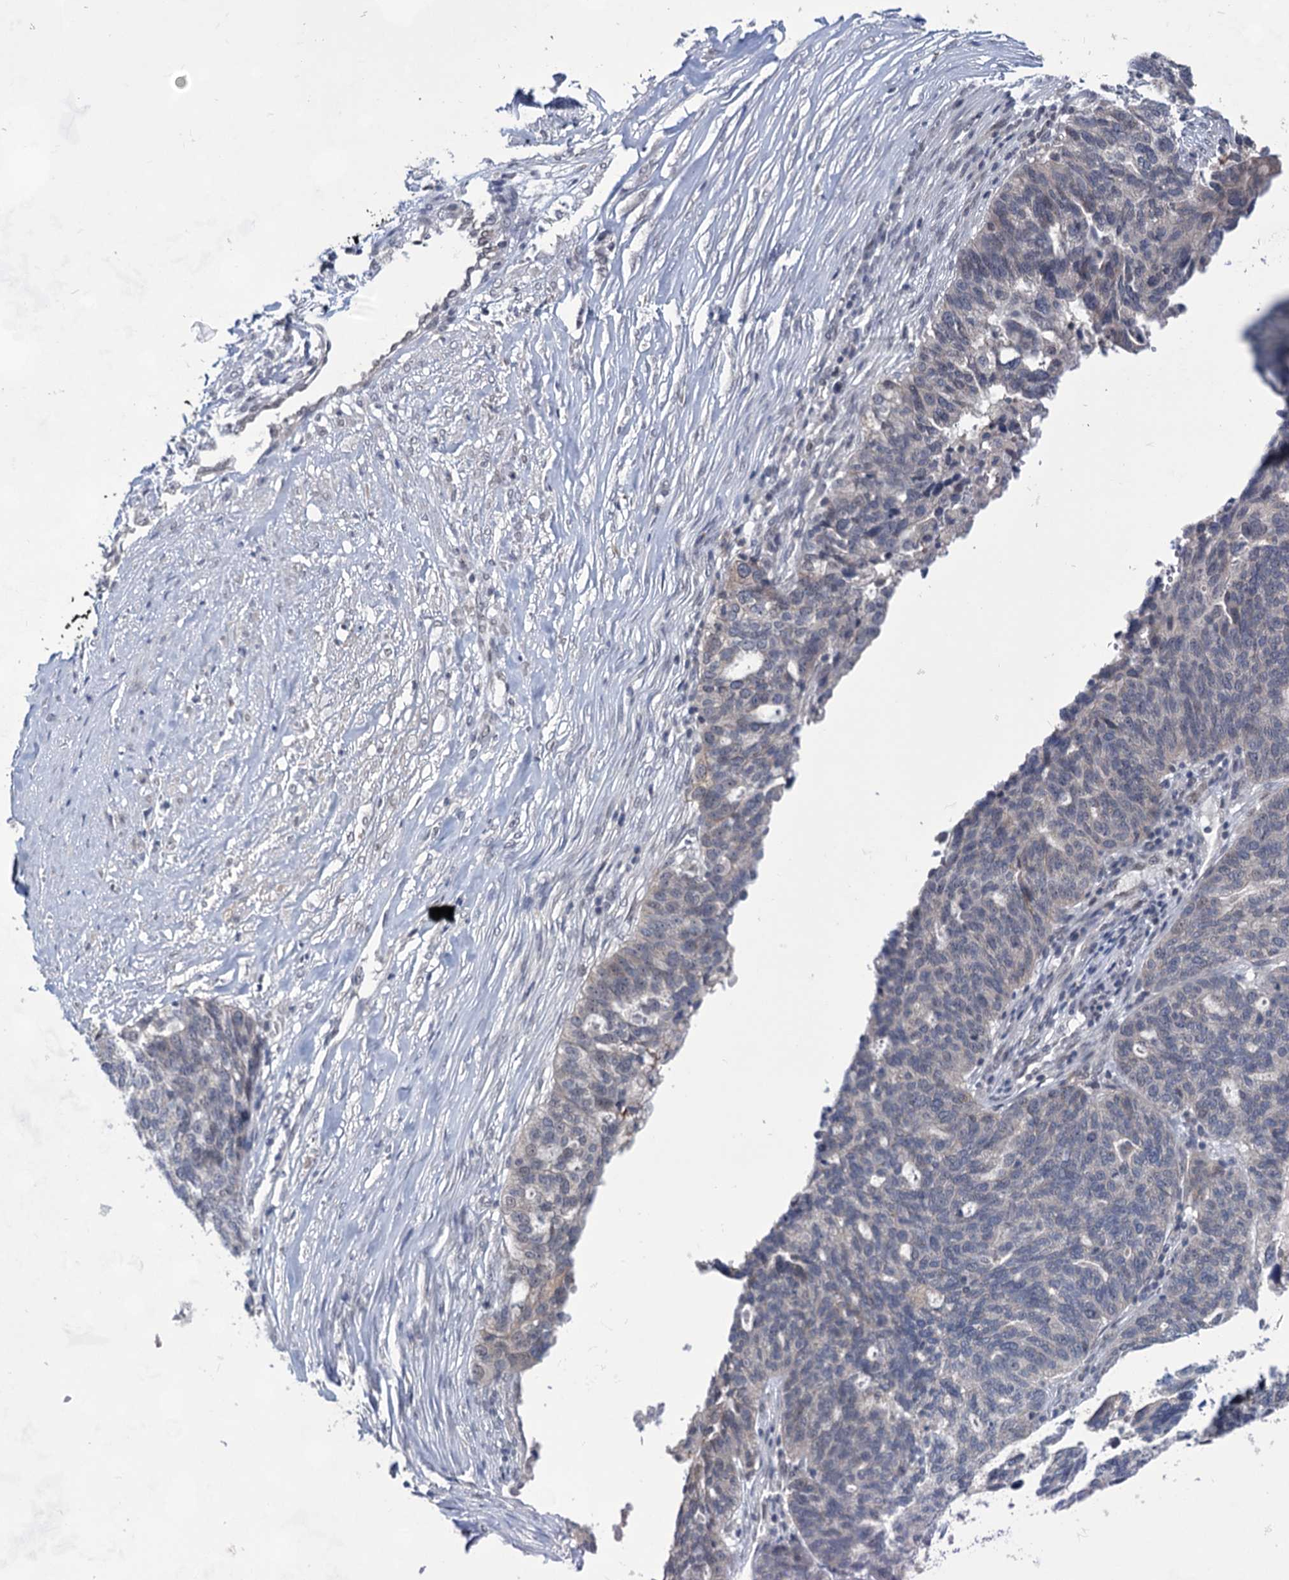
{"staining": {"intensity": "negative", "quantity": "none", "location": "none"}, "tissue": "ovarian cancer", "cell_type": "Tumor cells", "image_type": "cancer", "snomed": [{"axis": "morphology", "description": "Cystadenocarcinoma, serous, NOS"}, {"axis": "topography", "description": "Ovary"}], "caption": "Serous cystadenocarcinoma (ovarian) stained for a protein using IHC reveals no staining tumor cells.", "gene": "TTC17", "patient": {"sex": "female", "age": 59}}